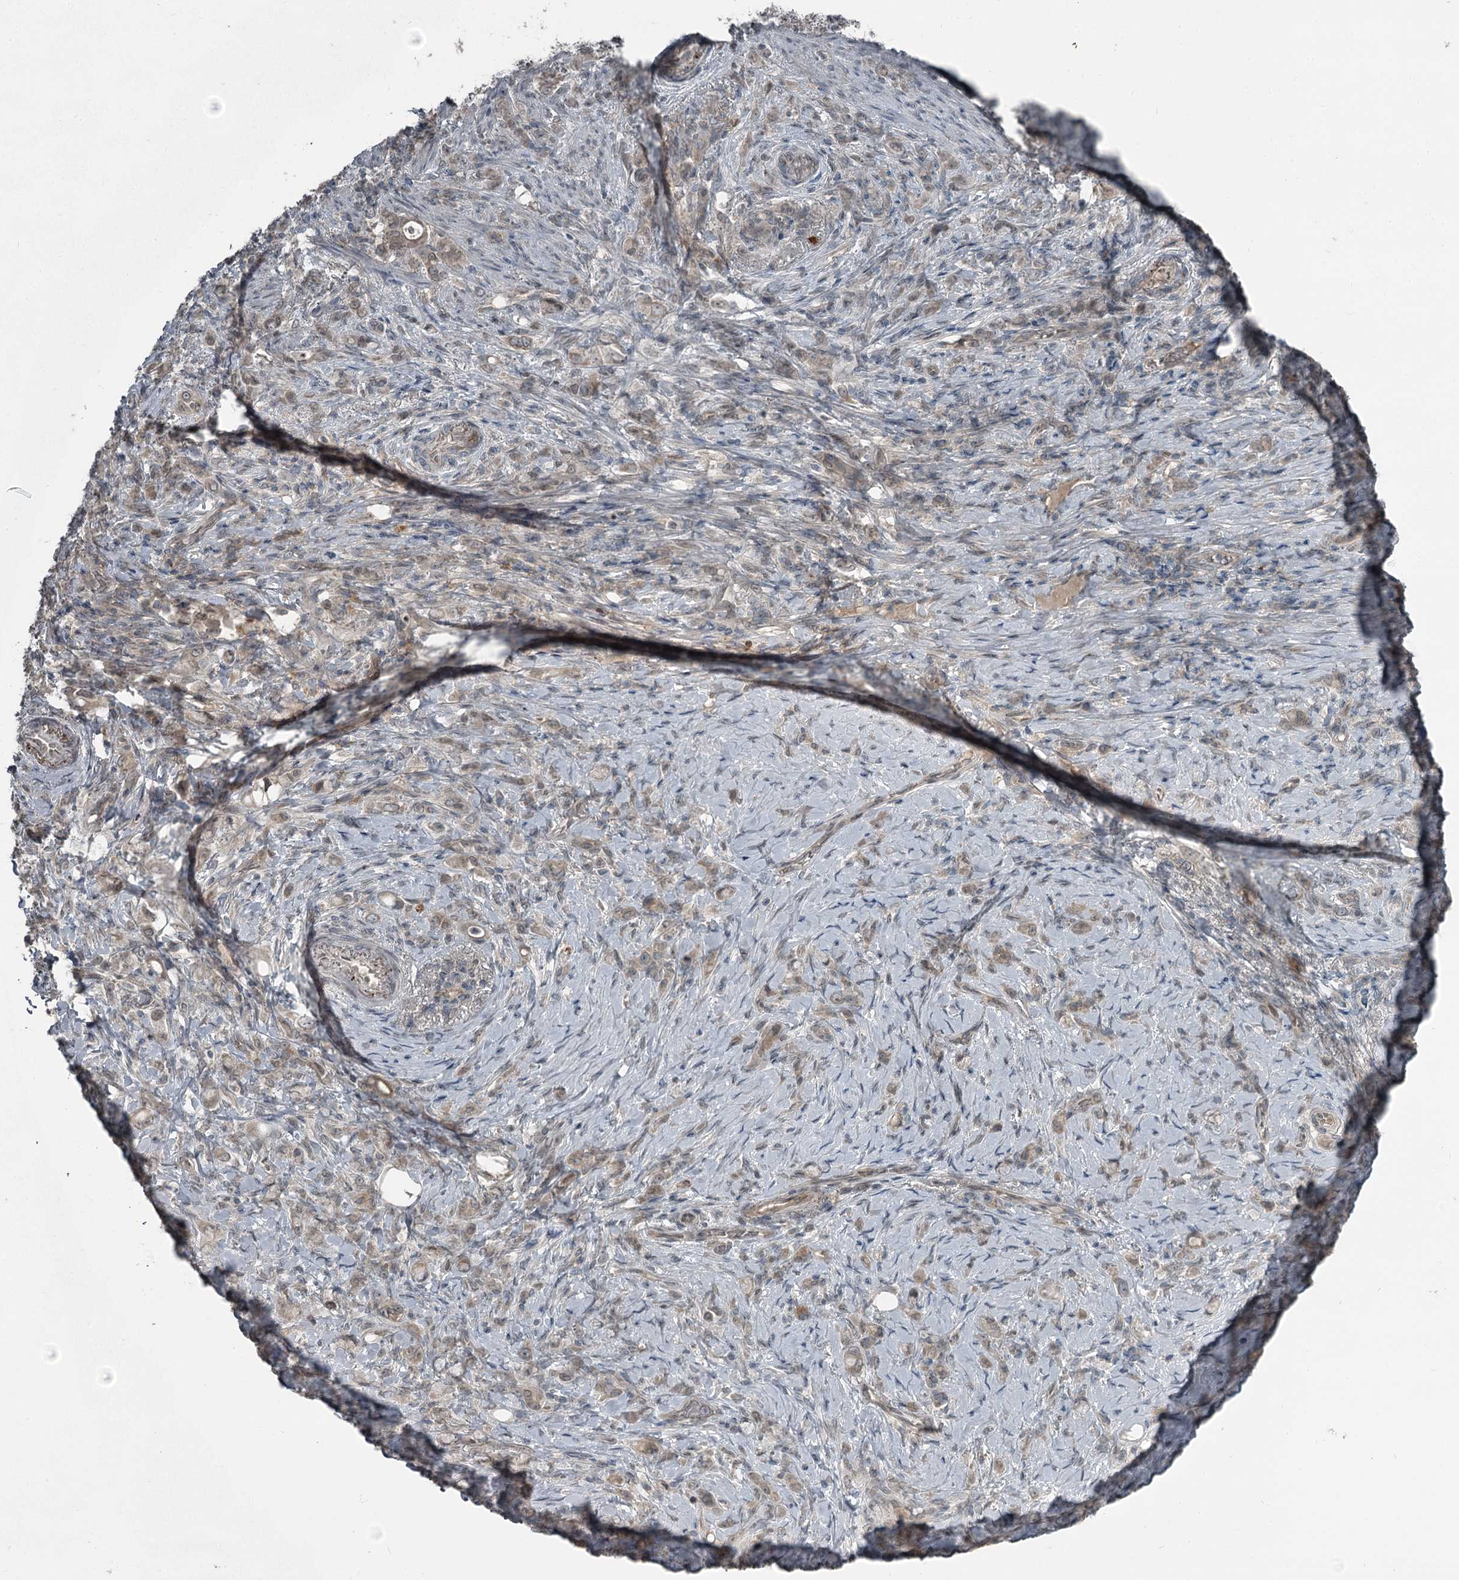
{"staining": {"intensity": "weak", "quantity": "<25%", "location": "cytoplasmic/membranous"}, "tissue": "stomach cancer", "cell_type": "Tumor cells", "image_type": "cancer", "snomed": [{"axis": "morphology", "description": "Adenocarcinoma, NOS"}, {"axis": "topography", "description": "Stomach"}], "caption": "The IHC histopathology image has no significant positivity in tumor cells of stomach cancer tissue.", "gene": "SLC39A8", "patient": {"sex": "female", "age": 79}}